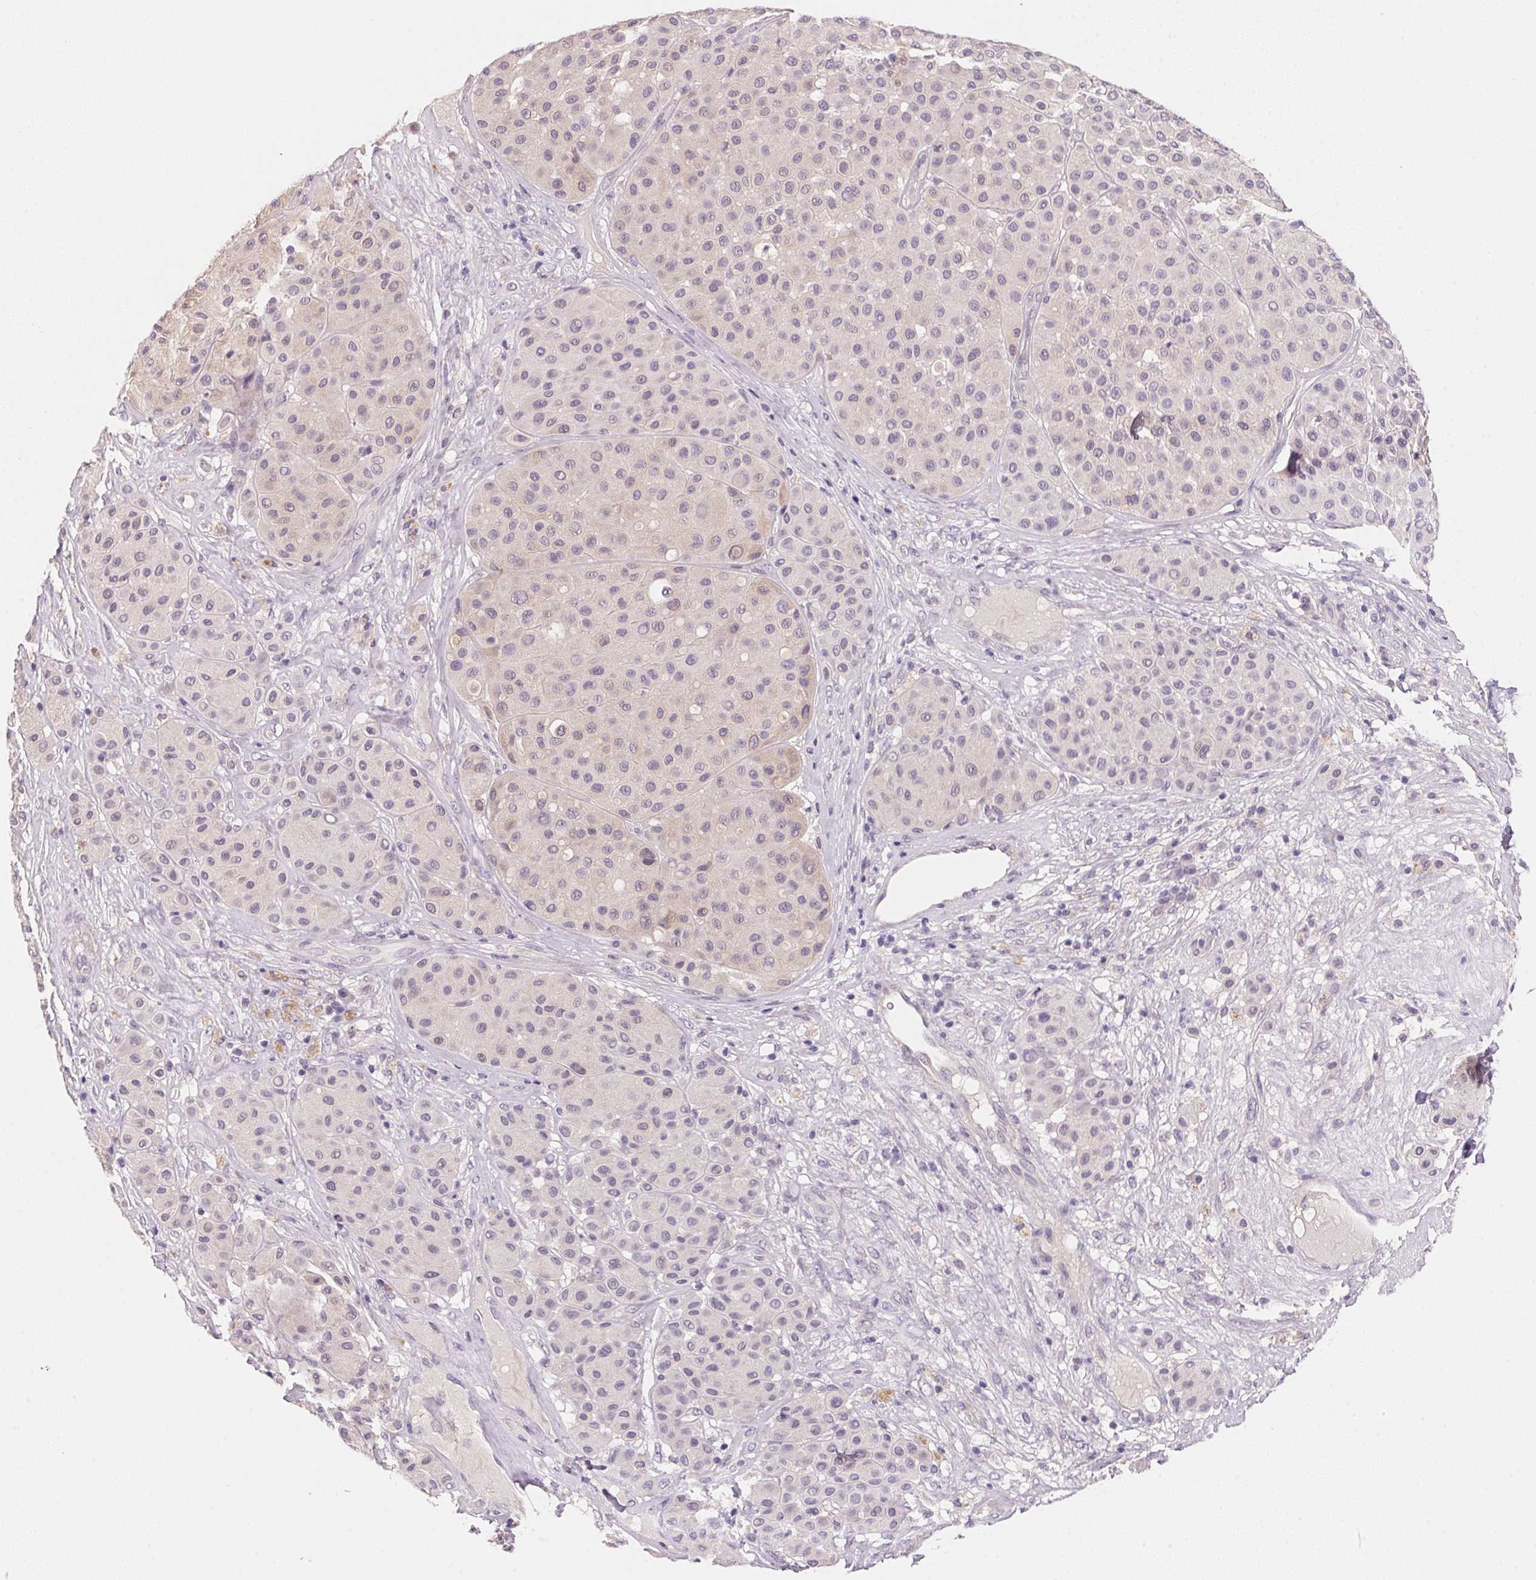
{"staining": {"intensity": "negative", "quantity": "none", "location": "none"}, "tissue": "melanoma", "cell_type": "Tumor cells", "image_type": "cancer", "snomed": [{"axis": "morphology", "description": "Malignant melanoma, Metastatic site"}, {"axis": "topography", "description": "Smooth muscle"}], "caption": "Immunohistochemistry of malignant melanoma (metastatic site) exhibits no expression in tumor cells.", "gene": "MCOLN3", "patient": {"sex": "male", "age": 41}}